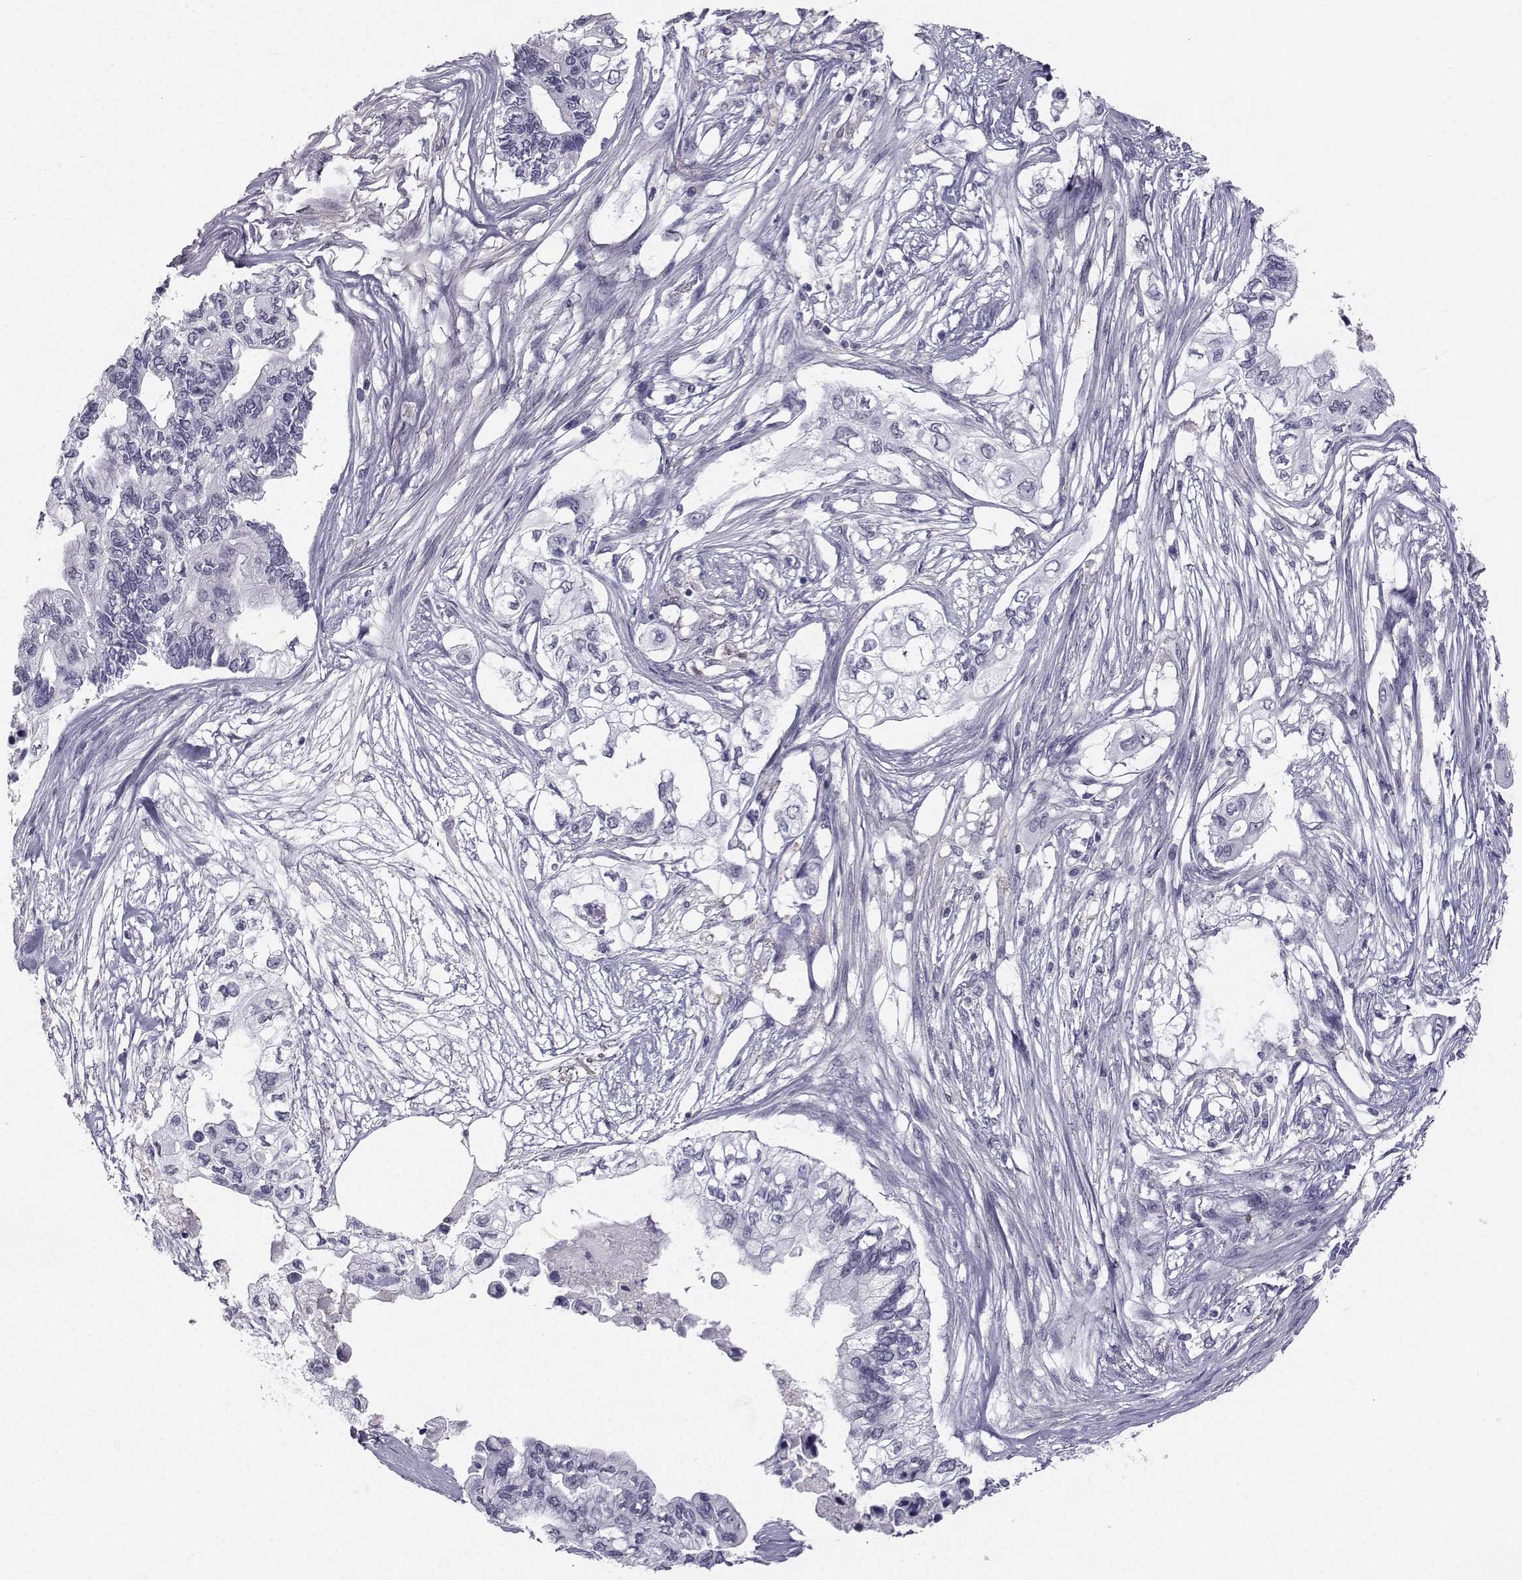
{"staining": {"intensity": "negative", "quantity": "none", "location": "none"}, "tissue": "pancreatic cancer", "cell_type": "Tumor cells", "image_type": "cancer", "snomed": [{"axis": "morphology", "description": "Adenocarcinoma, NOS"}, {"axis": "topography", "description": "Pancreas"}], "caption": "Tumor cells are negative for brown protein staining in pancreatic cancer (adenocarcinoma).", "gene": "SPDYE4", "patient": {"sex": "female", "age": 63}}